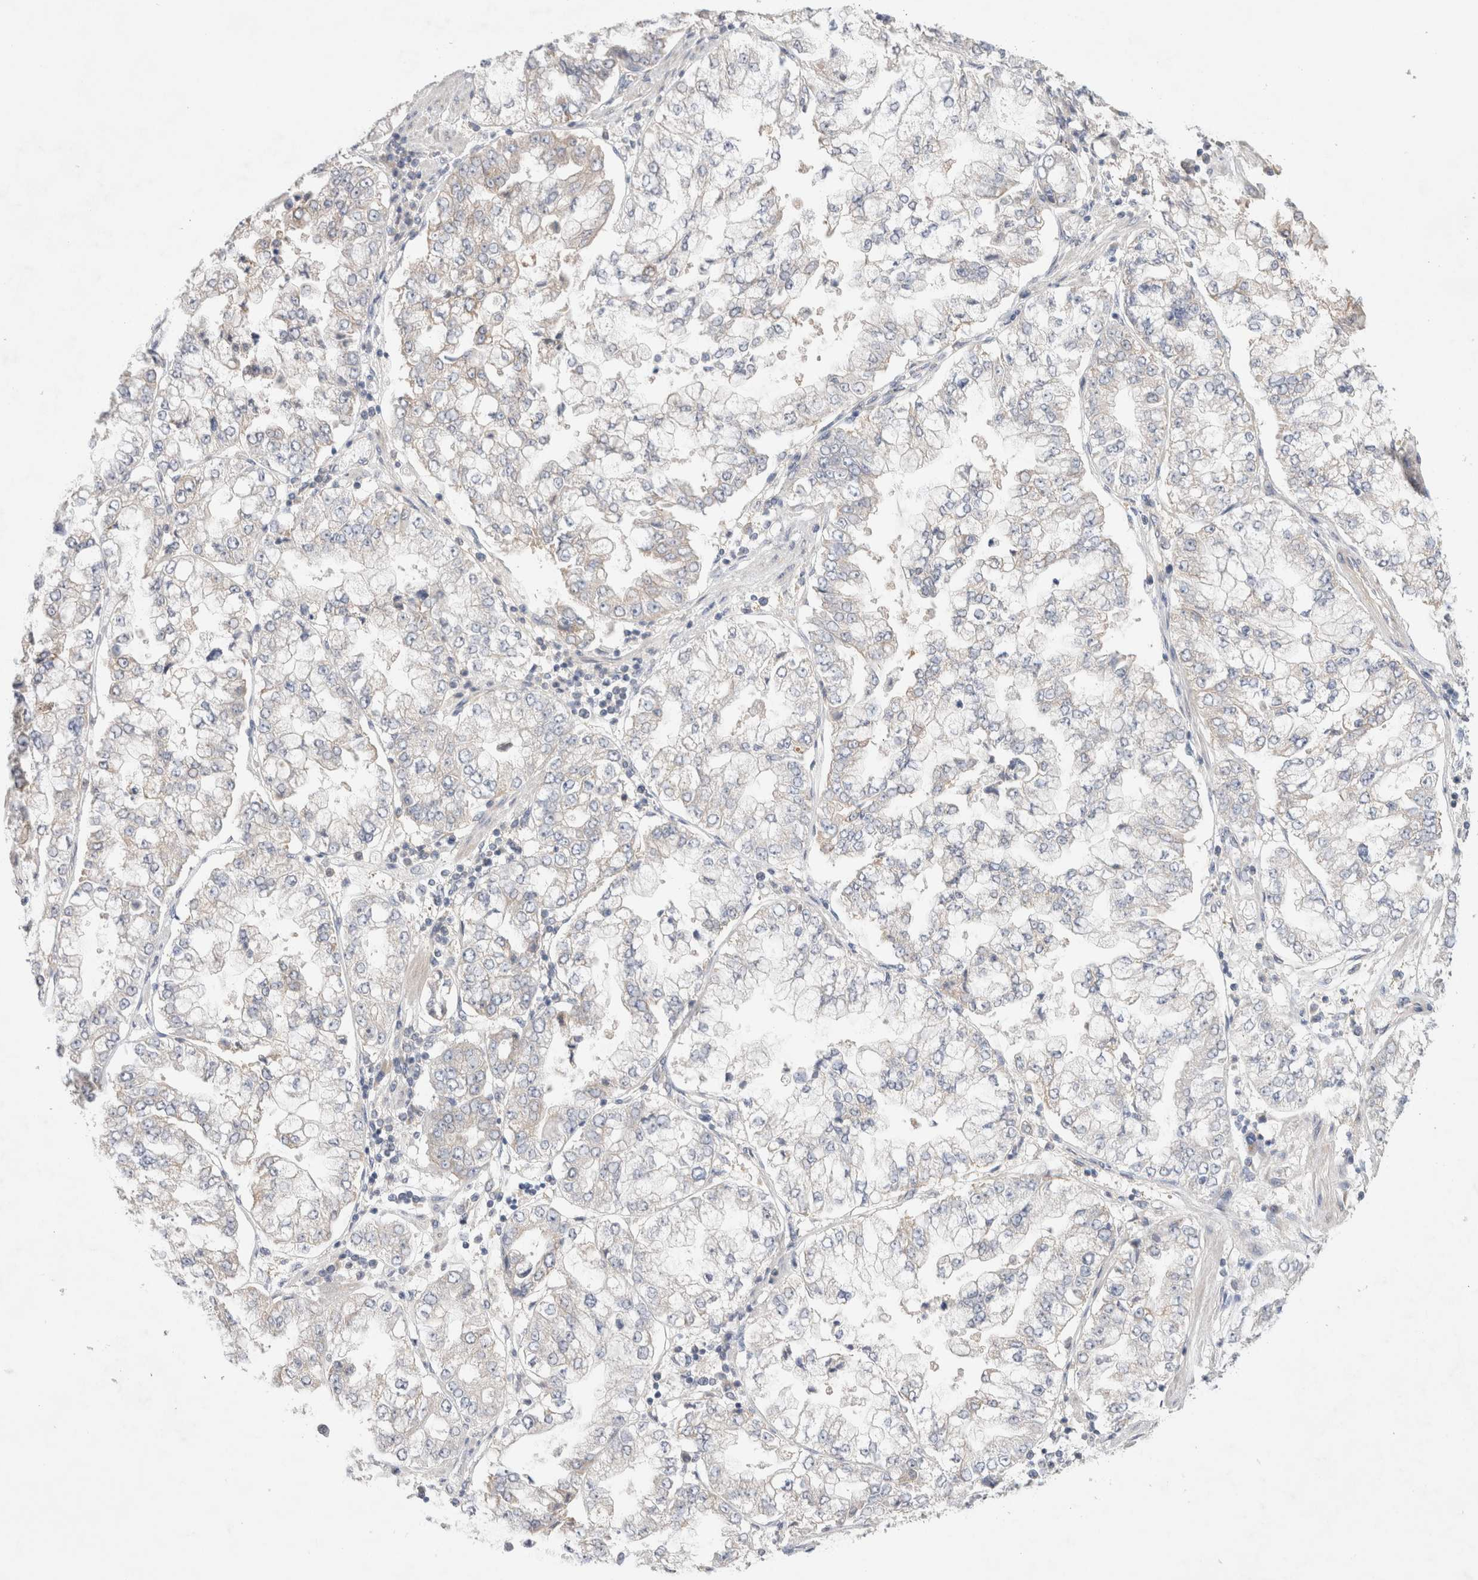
{"staining": {"intensity": "negative", "quantity": "none", "location": "none"}, "tissue": "stomach cancer", "cell_type": "Tumor cells", "image_type": "cancer", "snomed": [{"axis": "morphology", "description": "Adenocarcinoma, NOS"}, {"axis": "topography", "description": "Stomach"}], "caption": "An IHC histopathology image of stomach adenocarcinoma is shown. There is no staining in tumor cells of stomach adenocarcinoma. (Brightfield microscopy of DAB (3,3'-diaminobenzidine) immunohistochemistry (IHC) at high magnification).", "gene": "IFT74", "patient": {"sex": "male", "age": 76}}